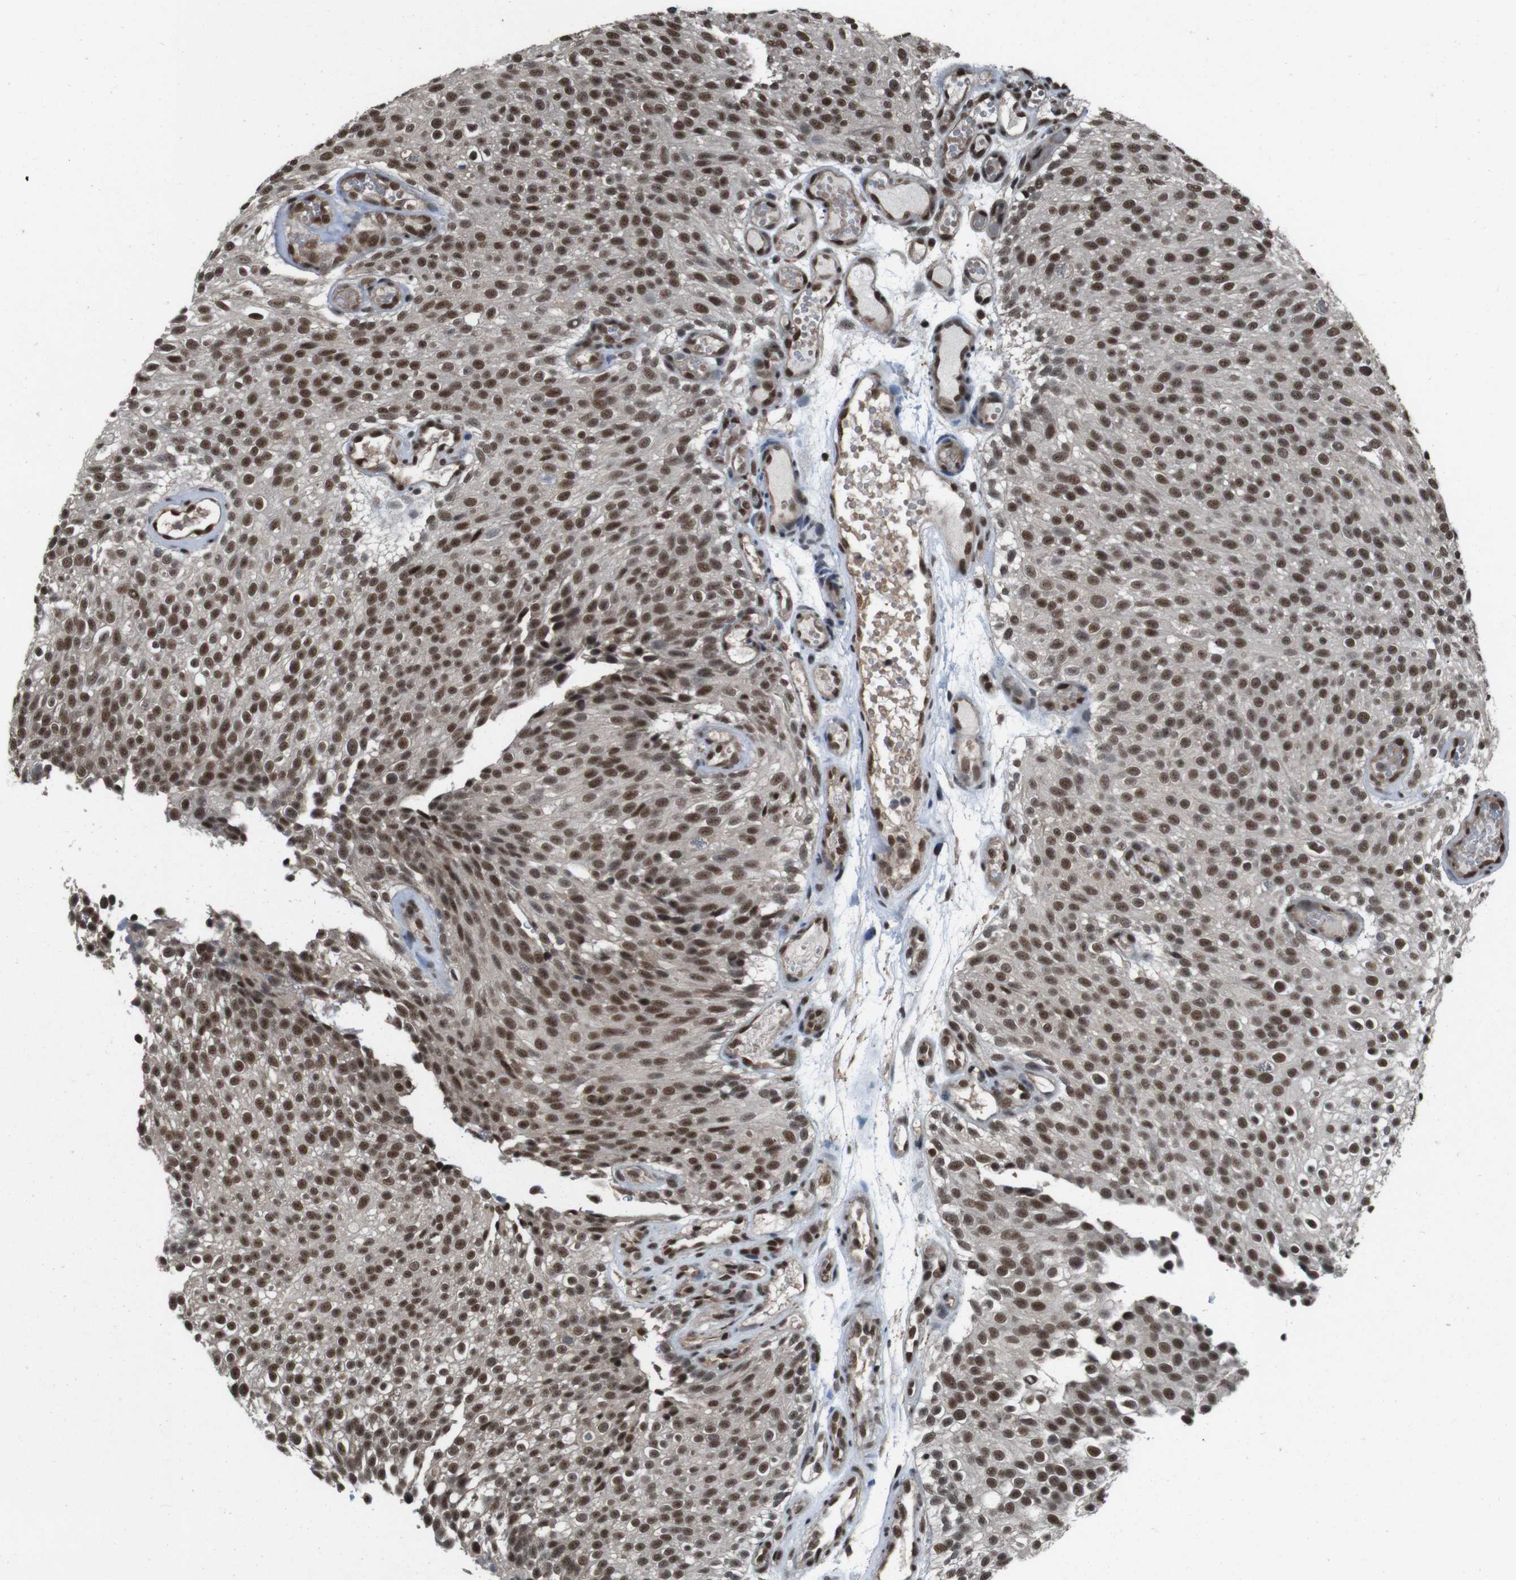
{"staining": {"intensity": "strong", "quantity": ">75%", "location": "nuclear"}, "tissue": "urothelial cancer", "cell_type": "Tumor cells", "image_type": "cancer", "snomed": [{"axis": "morphology", "description": "Urothelial carcinoma, Low grade"}, {"axis": "topography", "description": "Urinary bladder"}], "caption": "Brown immunohistochemical staining in urothelial carcinoma (low-grade) displays strong nuclear positivity in about >75% of tumor cells. Using DAB (brown) and hematoxylin (blue) stains, captured at high magnification using brightfield microscopy.", "gene": "NR4A2", "patient": {"sex": "male", "age": 78}}